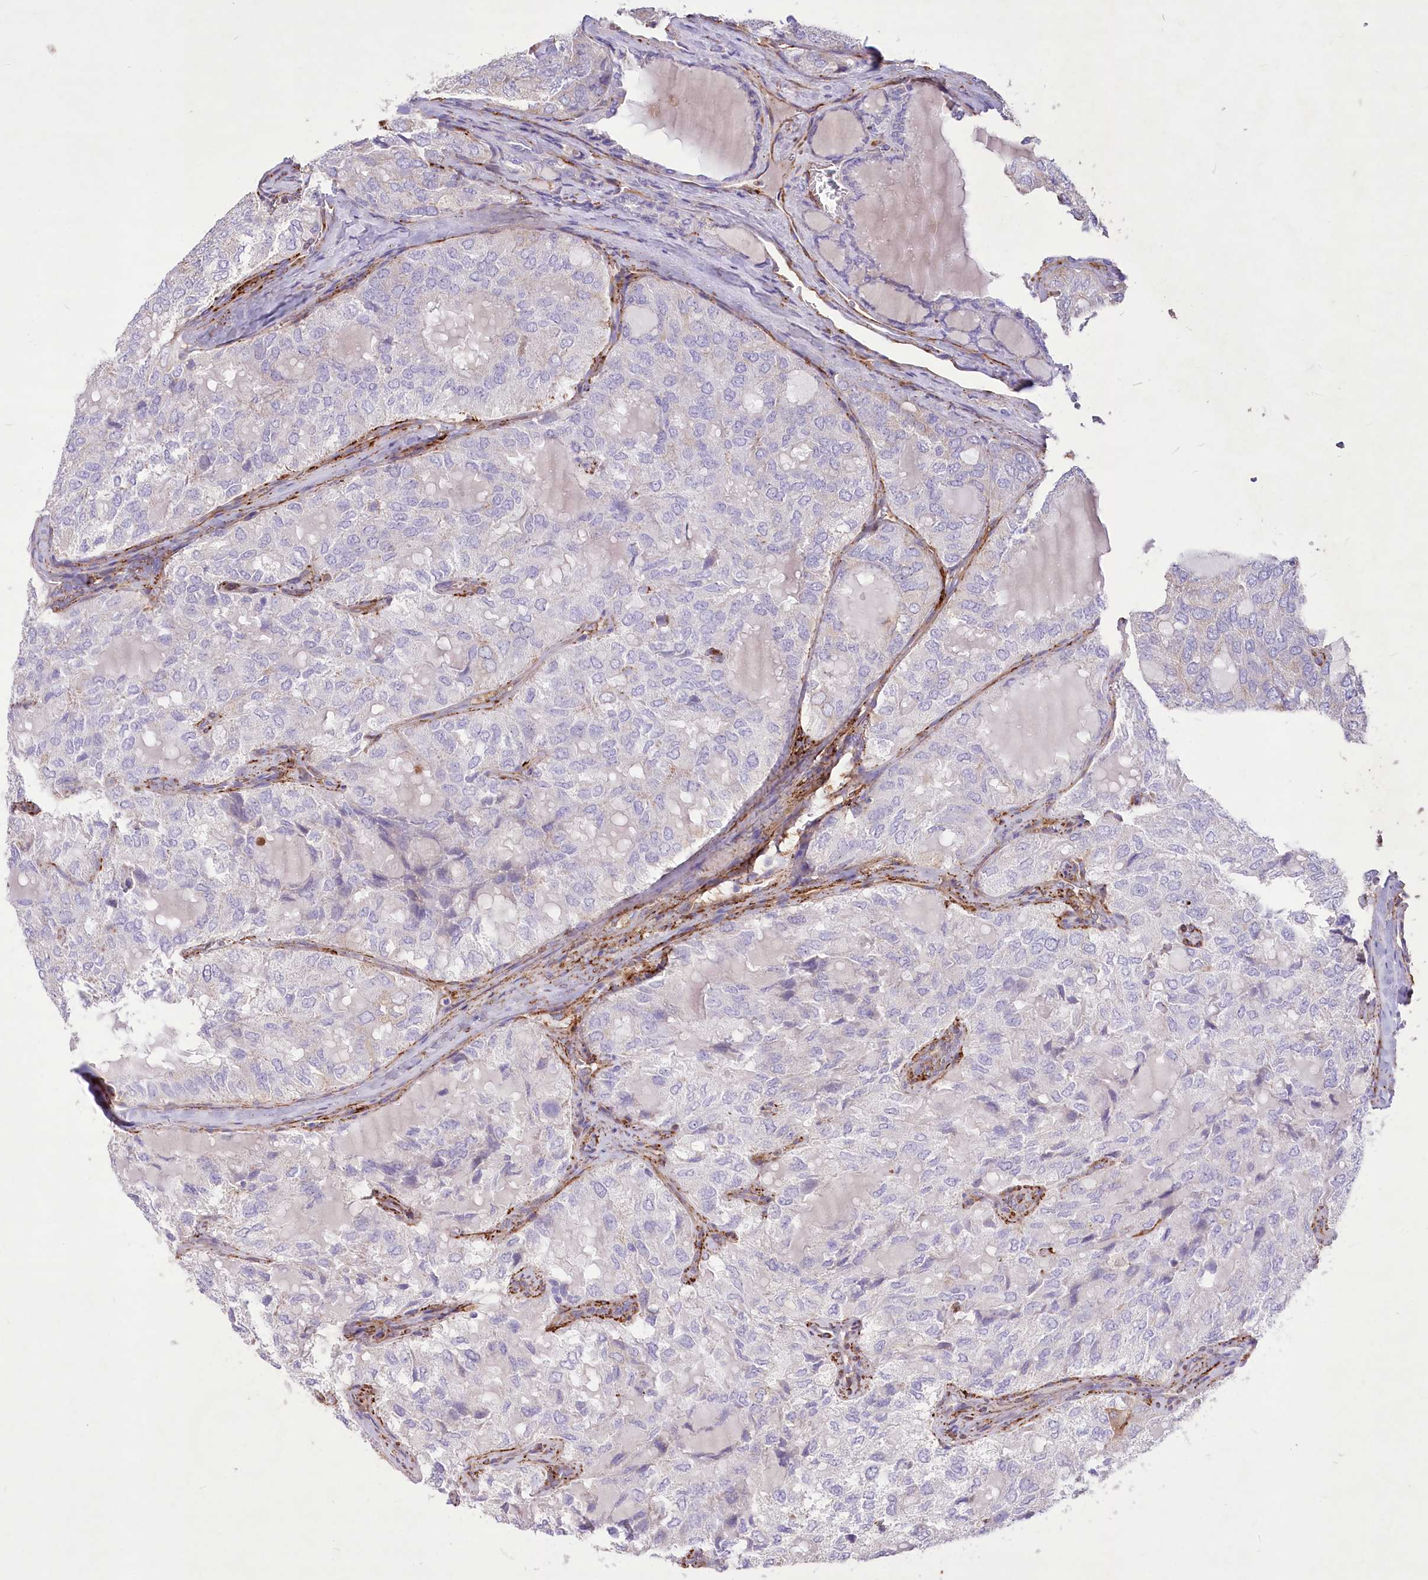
{"staining": {"intensity": "negative", "quantity": "none", "location": "none"}, "tissue": "thyroid cancer", "cell_type": "Tumor cells", "image_type": "cancer", "snomed": [{"axis": "morphology", "description": "Follicular adenoma carcinoma, NOS"}, {"axis": "topography", "description": "Thyroid gland"}], "caption": "Tumor cells are negative for protein expression in human thyroid cancer (follicular adenoma carcinoma).", "gene": "ANGPTL3", "patient": {"sex": "male", "age": 75}}